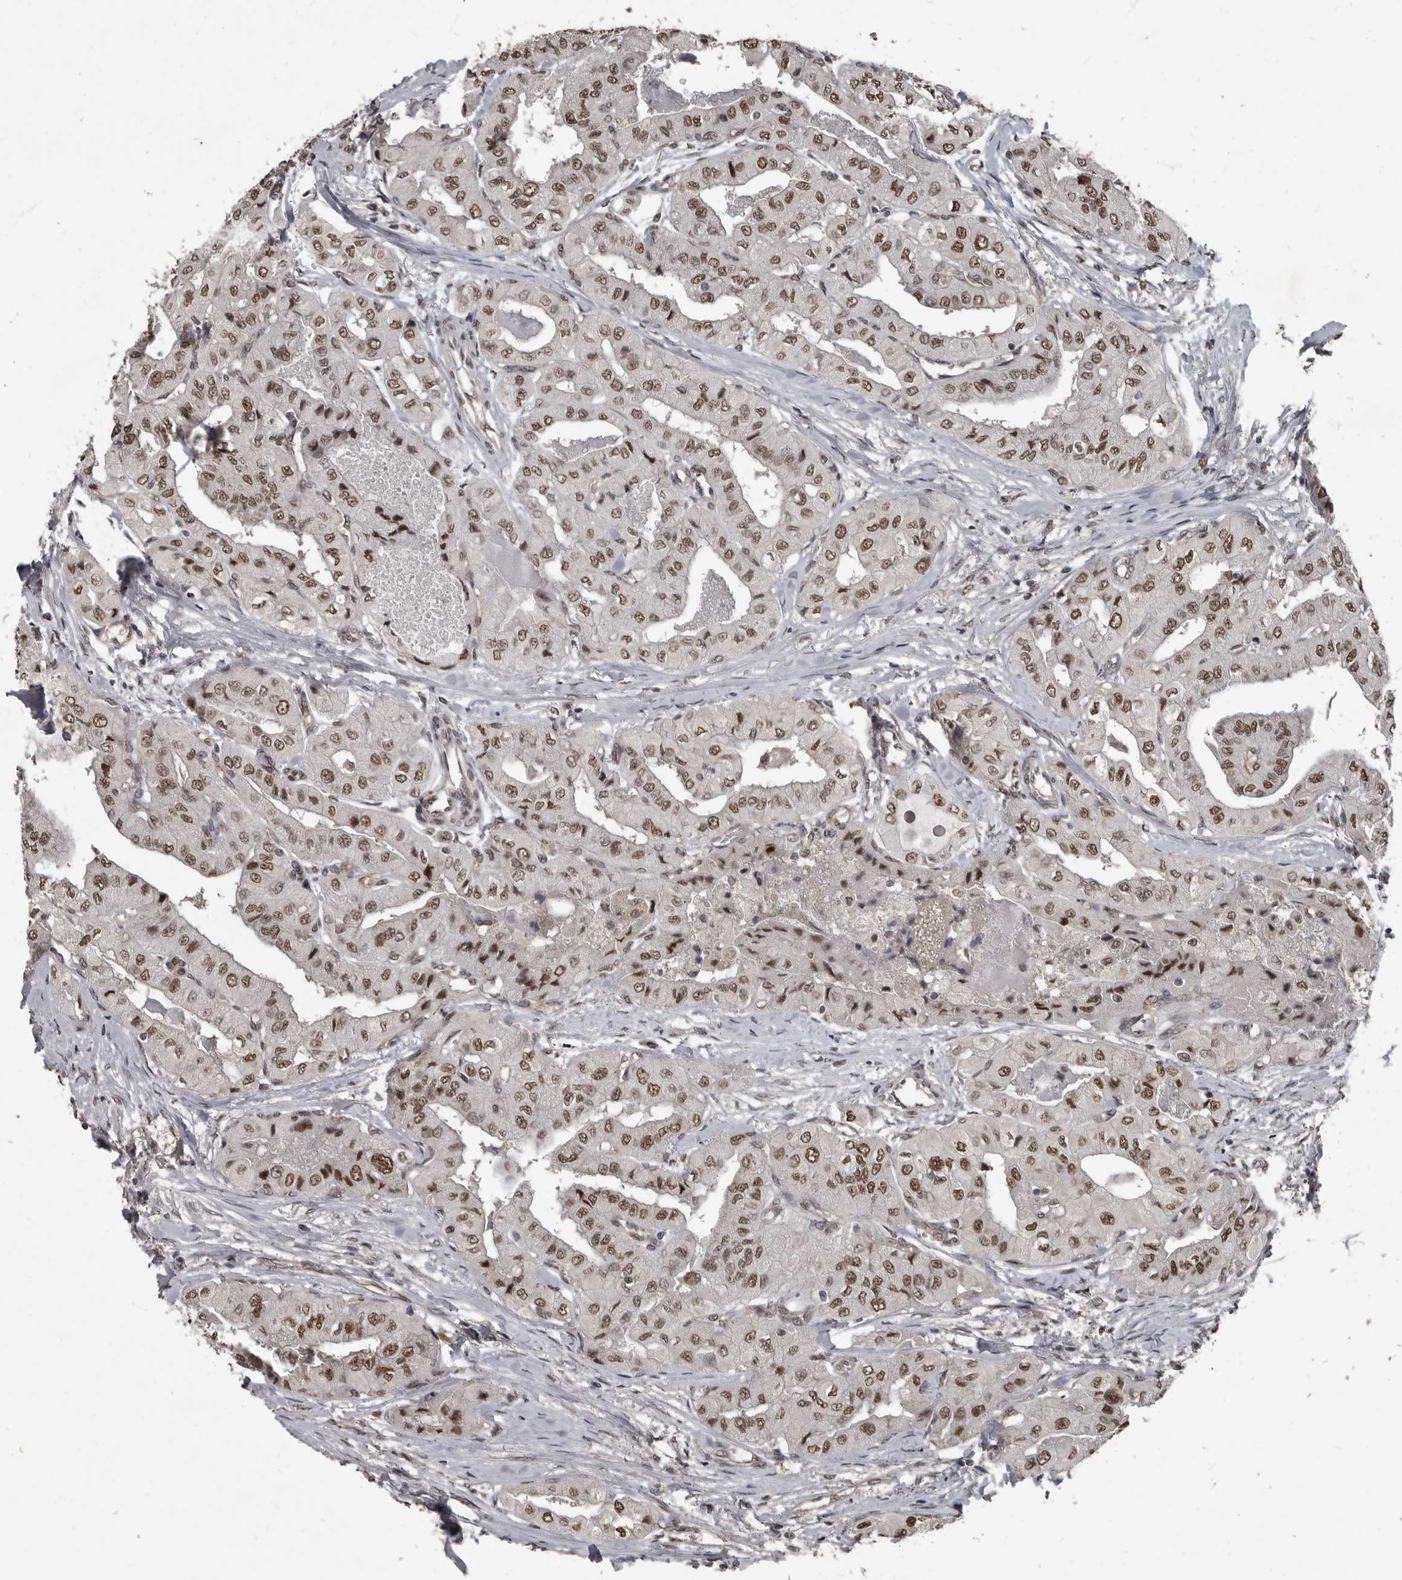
{"staining": {"intensity": "moderate", "quantity": ">75%", "location": "nuclear"}, "tissue": "thyroid cancer", "cell_type": "Tumor cells", "image_type": "cancer", "snomed": [{"axis": "morphology", "description": "Papillary adenocarcinoma, NOS"}, {"axis": "topography", "description": "Thyroid gland"}], "caption": "Protein expression analysis of thyroid papillary adenocarcinoma exhibits moderate nuclear positivity in approximately >75% of tumor cells. (Stains: DAB (3,3'-diaminobenzidine) in brown, nuclei in blue, Microscopy: brightfield microscopy at high magnification).", "gene": "CHD1L", "patient": {"sex": "female", "age": 59}}